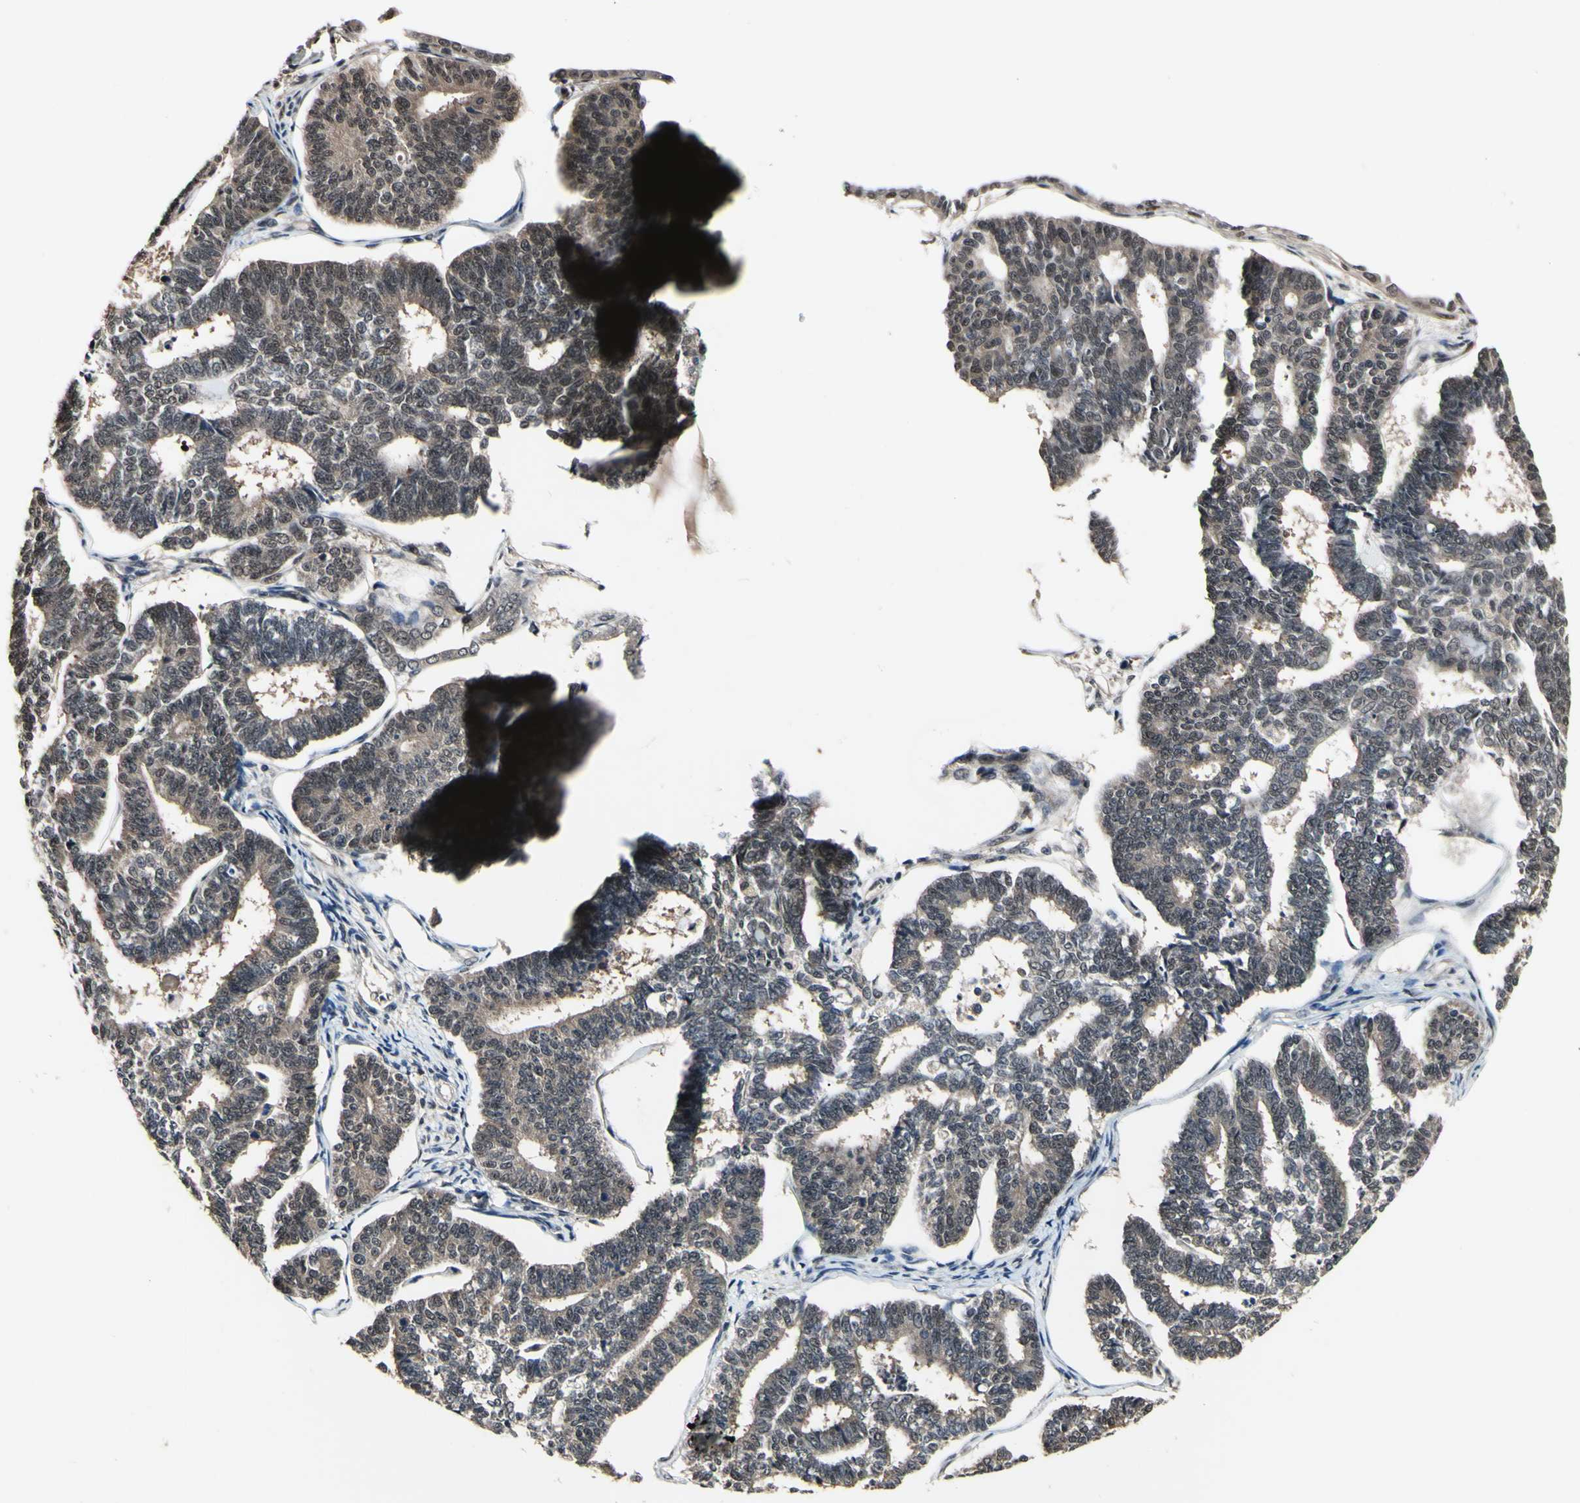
{"staining": {"intensity": "weak", "quantity": ">75%", "location": "cytoplasmic/membranous"}, "tissue": "endometrial cancer", "cell_type": "Tumor cells", "image_type": "cancer", "snomed": [{"axis": "morphology", "description": "Adenocarcinoma, NOS"}, {"axis": "topography", "description": "Endometrium"}], "caption": "Human endometrial cancer (adenocarcinoma) stained for a protein (brown) demonstrates weak cytoplasmic/membranous positive positivity in approximately >75% of tumor cells.", "gene": "PSMD10", "patient": {"sex": "female", "age": 70}}